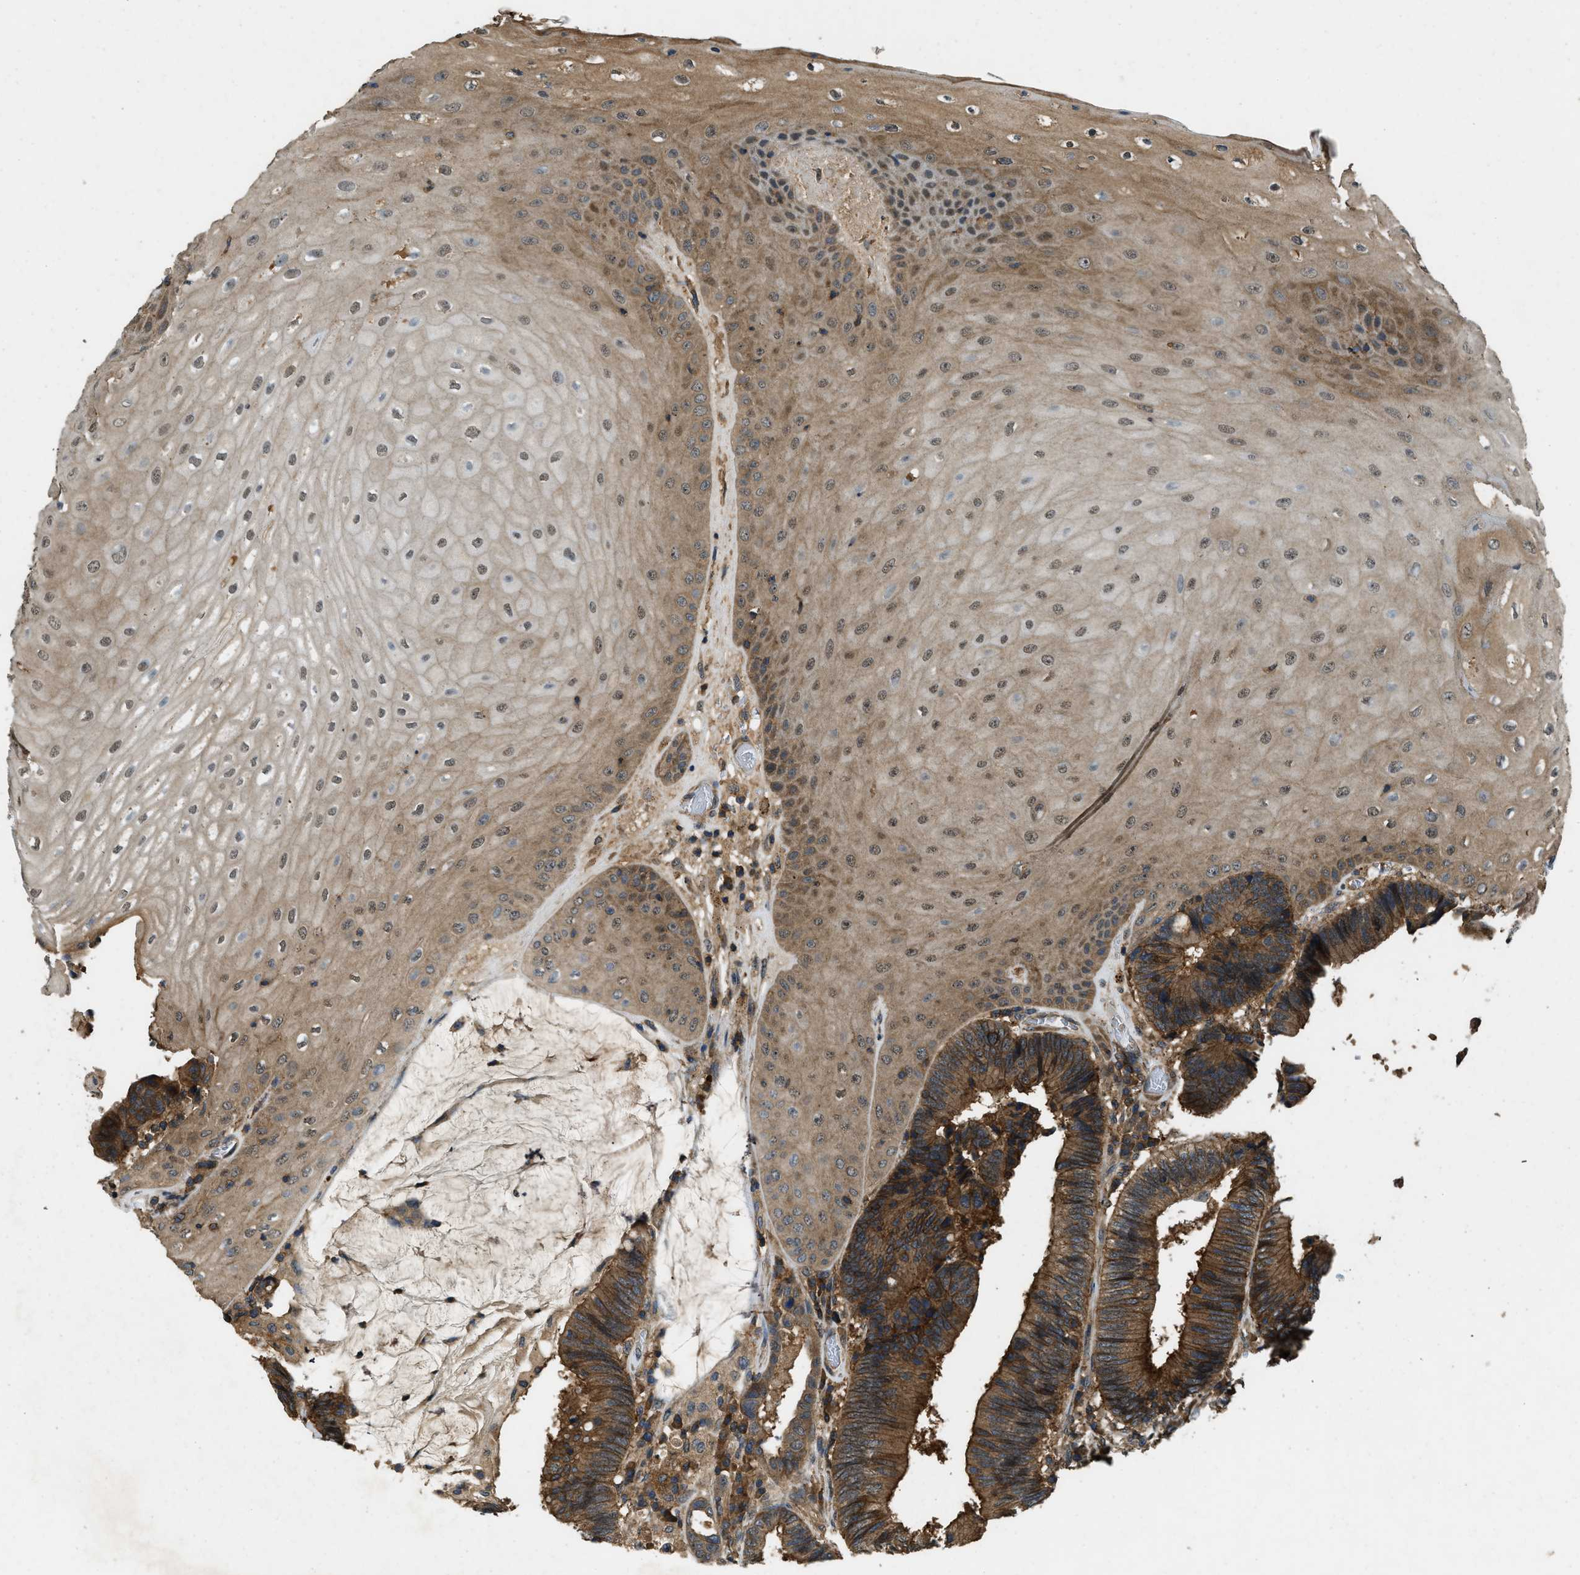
{"staining": {"intensity": "moderate", "quantity": ">75%", "location": "cytoplasmic/membranous"}, "tissue": "colorectal cancer", "cell_type": "Tumor cells", "image_type": "cancer", "snomed": [{"axis": "morphology", "description": "Adenocarcinoma, NOS"}, {"axis": "topography", "description": "Rectum"}, {"axis": "topography", "description": "Anal"}], "caption": "Tumor cells show moderate cytoplasmic/membranous expression in about >75% of cells in colorectal cancer (adenocarcinoma). (DAB IHC with brightfield microscopy, high magnification).", "gene": "ATP8B1", "patient": {"sex": "female", "age": 89}}